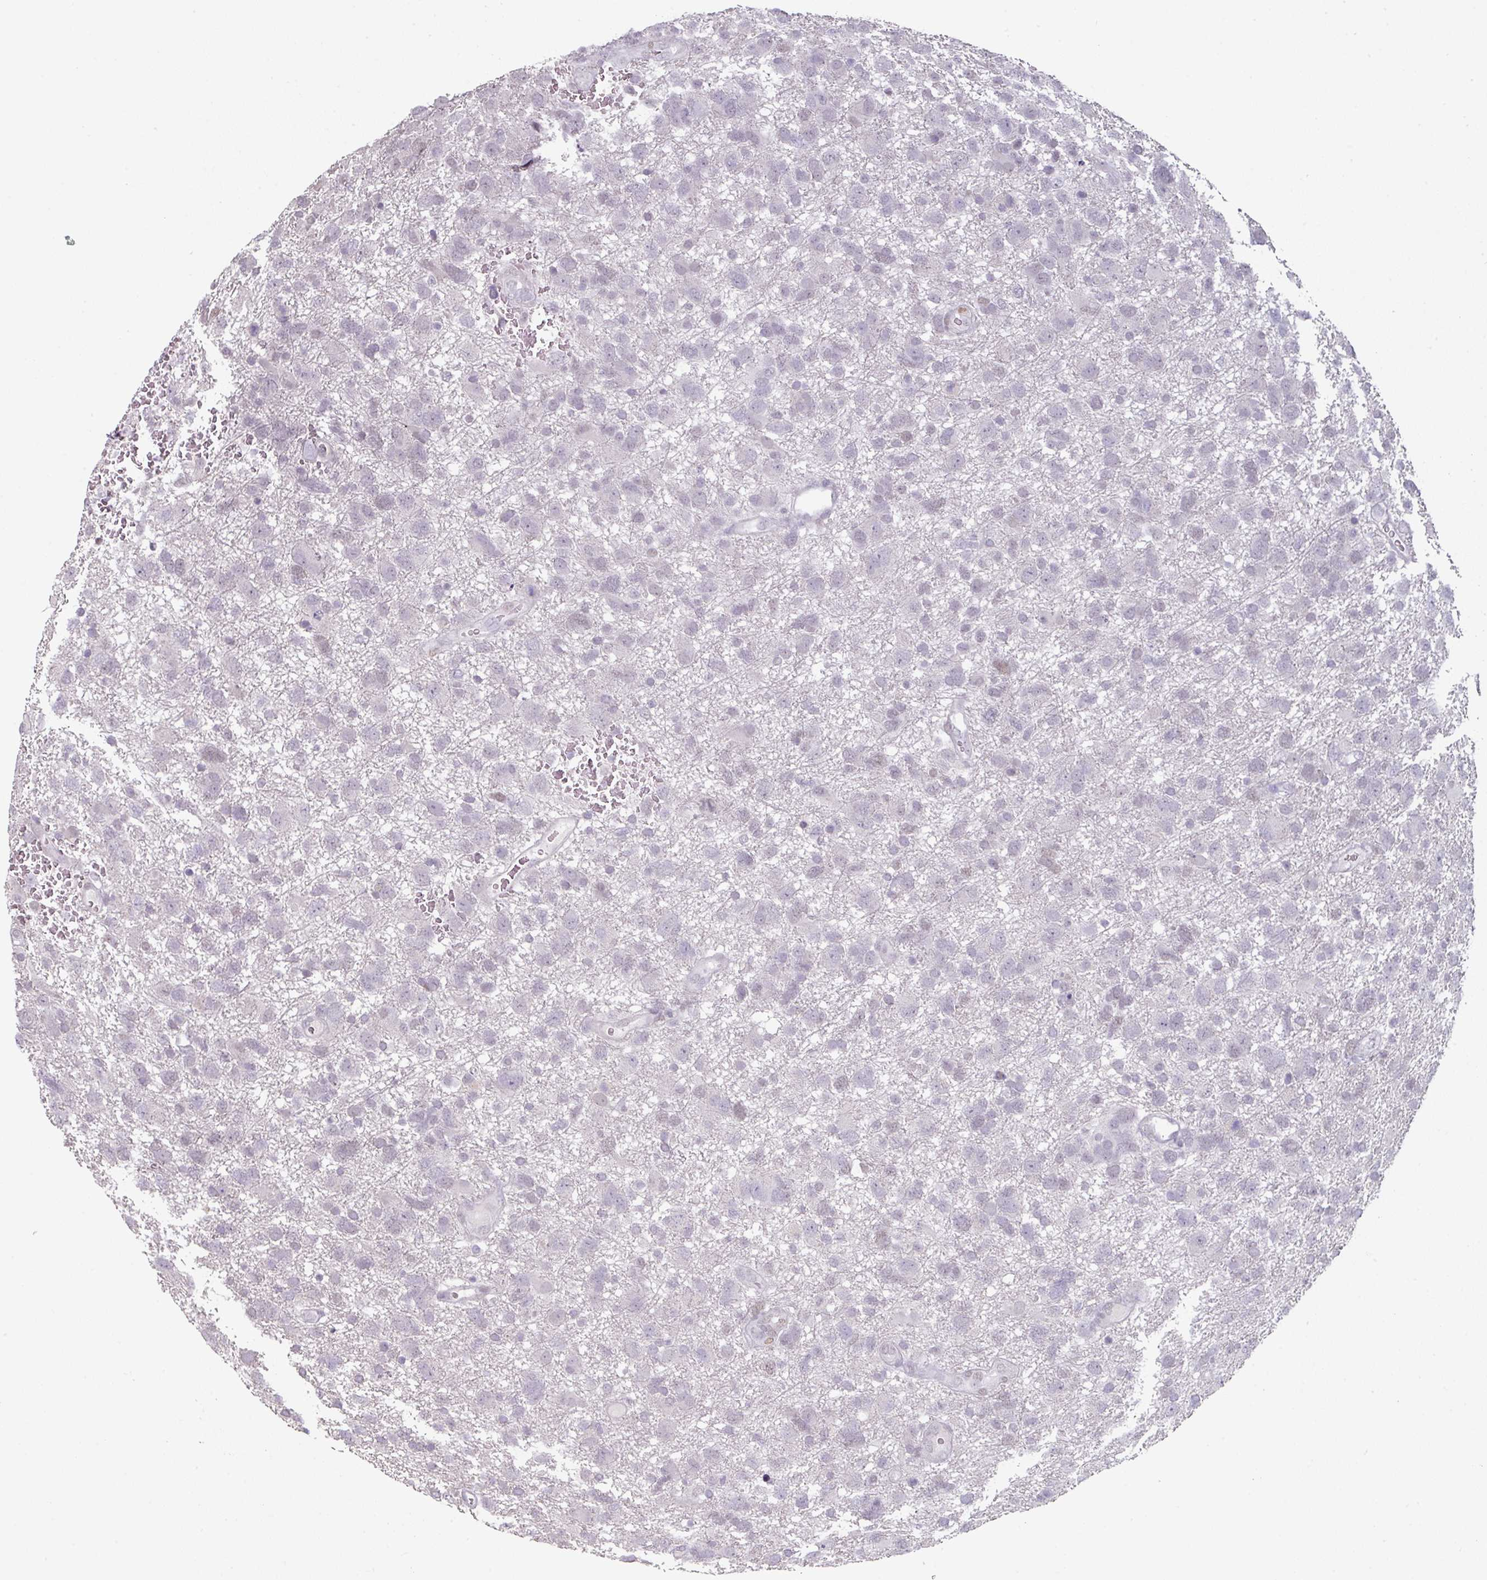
{"staining": {"intensity": "negative", "quantity": "none", "location": "none"}, "tissue": "glioma", "cell_type": "Tumor cells", "image_type": "cancer", "snomed": [{"axis": "morphology", "description": "Glioma, malignant, High grade"}, {"axis": "topography", "description": "Brain"}], "caption": "High-grade glioma (malignant) was stained to show a protein in brown. There is no significant positivity in tumor cells.", "gene": "ELK1", "patient": {"sex": "male", "age": 61}}